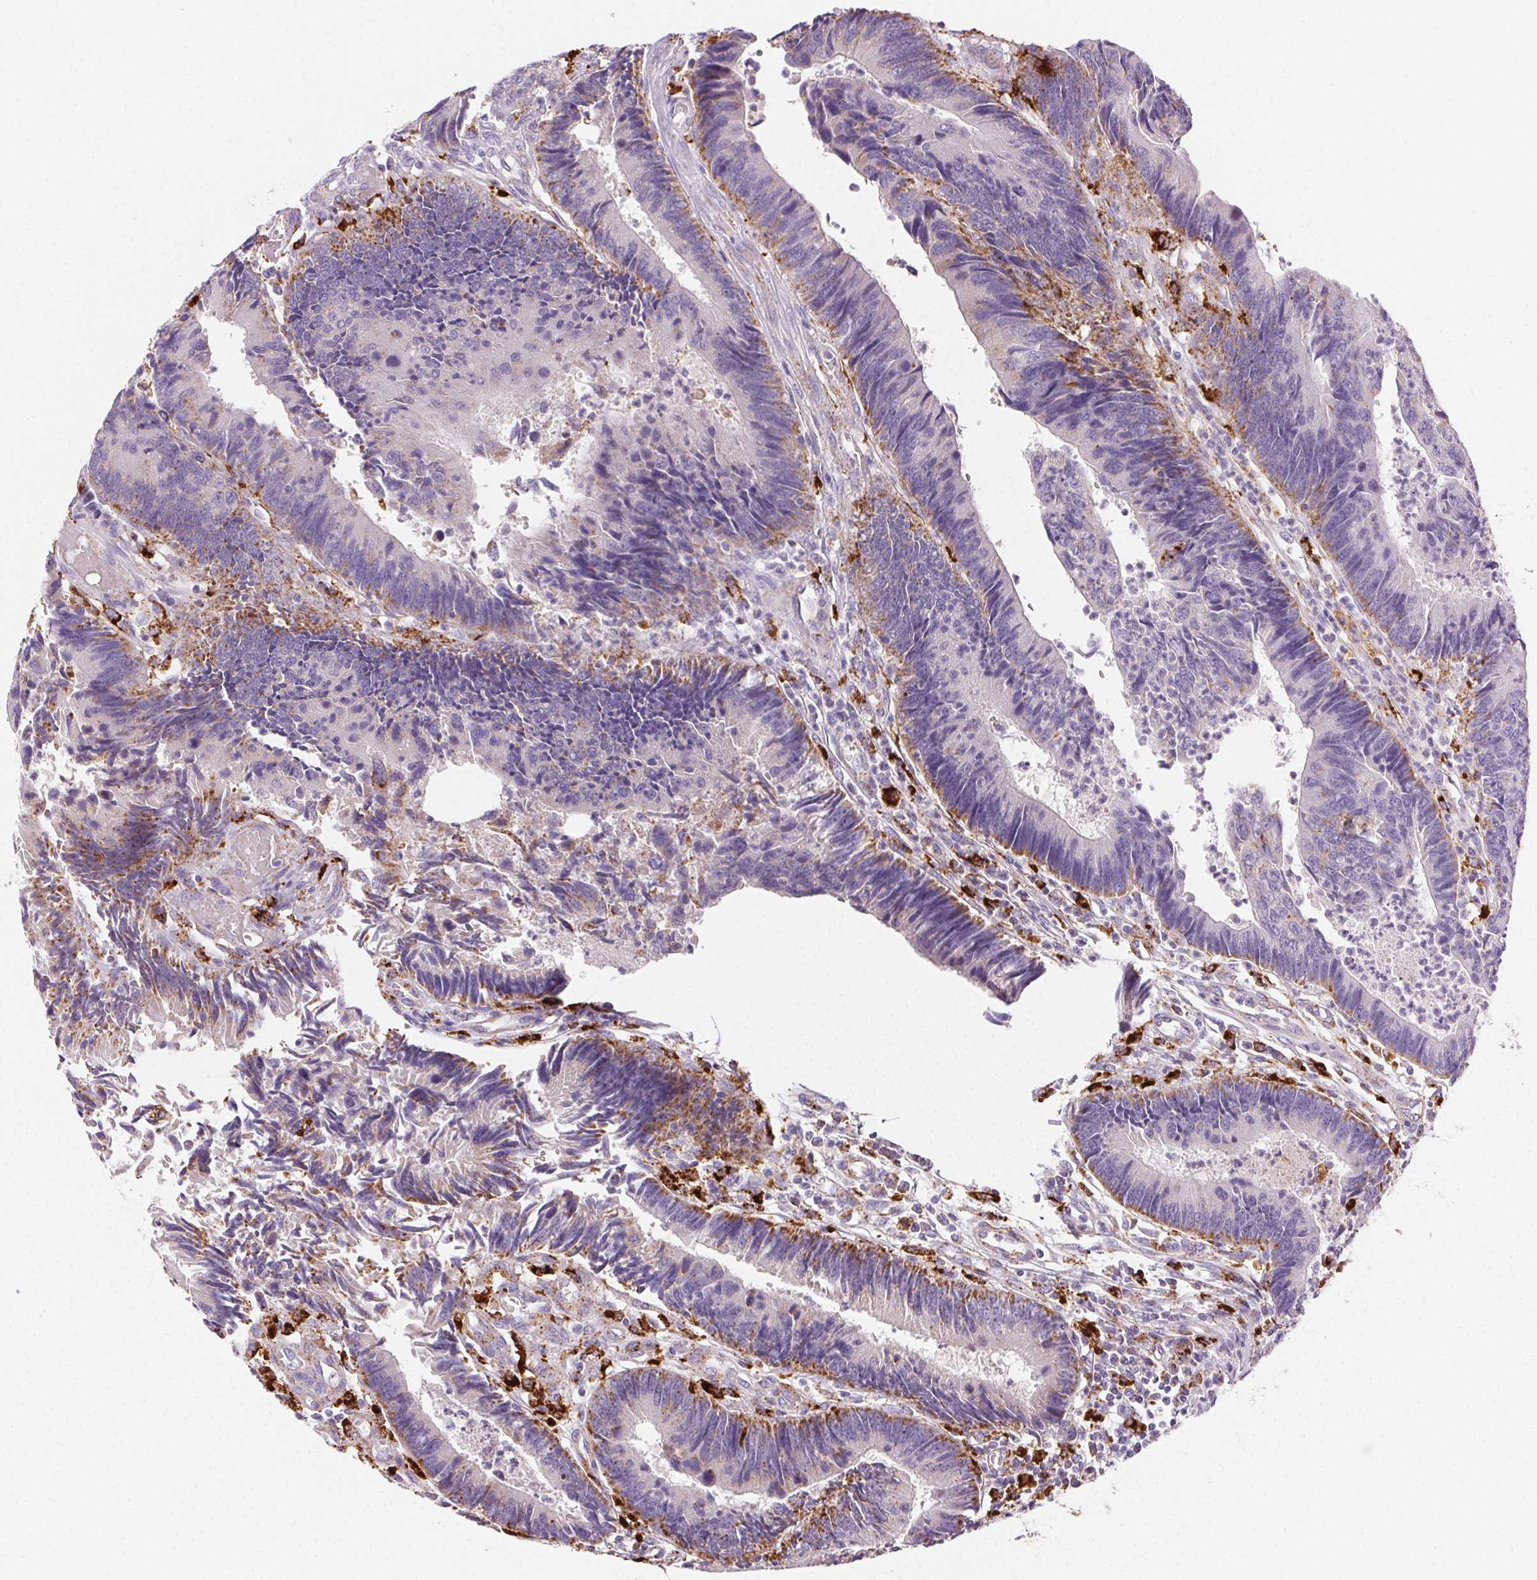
{"staining": {"intensity": "moderate", "quantity": "<25%", "location": "cytoplasmic/membranous"}, "tissue": "colorectal cancer", "cell_type": "Tumor cells", "image_type": "cancer", "snomed": [{"axis": "morphology", "description": "Adenocarcinoma, NOS"}, {"axis": "topography", "description": "Colon"}], "caption": "The image reveals staining of colorectal adenocarcinoma, revealing moderate cytoplasmic/membranous protein staining (brown color) within tumor cells.", "gene": "SCPEP1", "patient": {"sex": "female", "age": 67}}